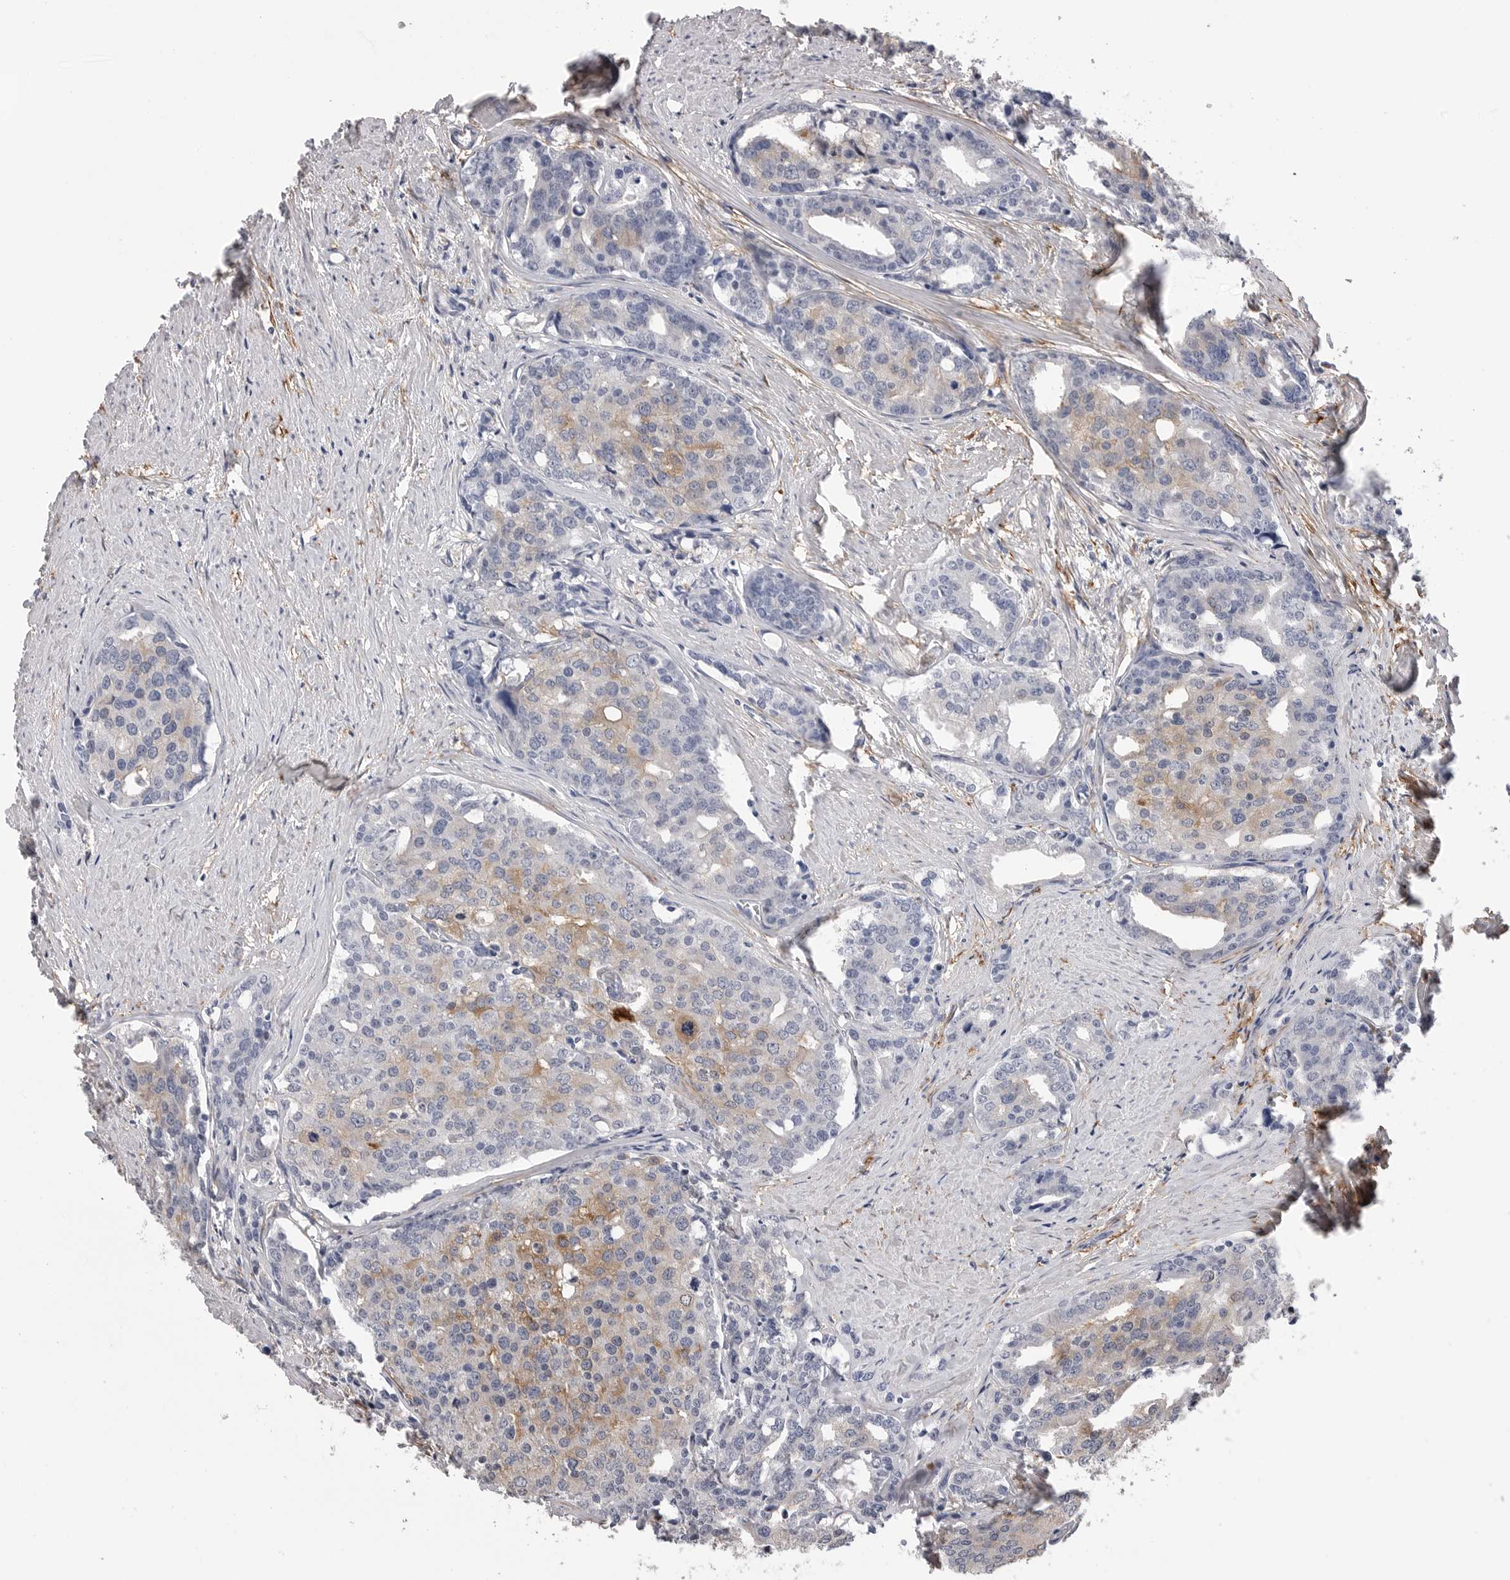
{"staining": {"intensity": "moderate", "quantity": "25%-75%", "location": "cytoplasmic/membranous"}, "tissue": "prostate cancer", "cell_type": "Tumor cells", "image_type": "cancer", "snomed": [{"axis": "morphology", "description": "Adenocarcinoma, High grade"}, {"axis": "topography", "description": "Prostate"}], "caption": "High-grade adenocarcinoma (prostate) was stained to show a protein in brown. There is medium levels of moderate cytoplasmic/membranous staining in about 25%-75% of tumor cells. (Stains: DAB (3,3'-diaminobenzidine) in brown, nuclei in blue, Microscopy: brightfield microscopy at high magnification).", "gene": "AKAP12", "patient": {"sex": "male", "age": 50}}